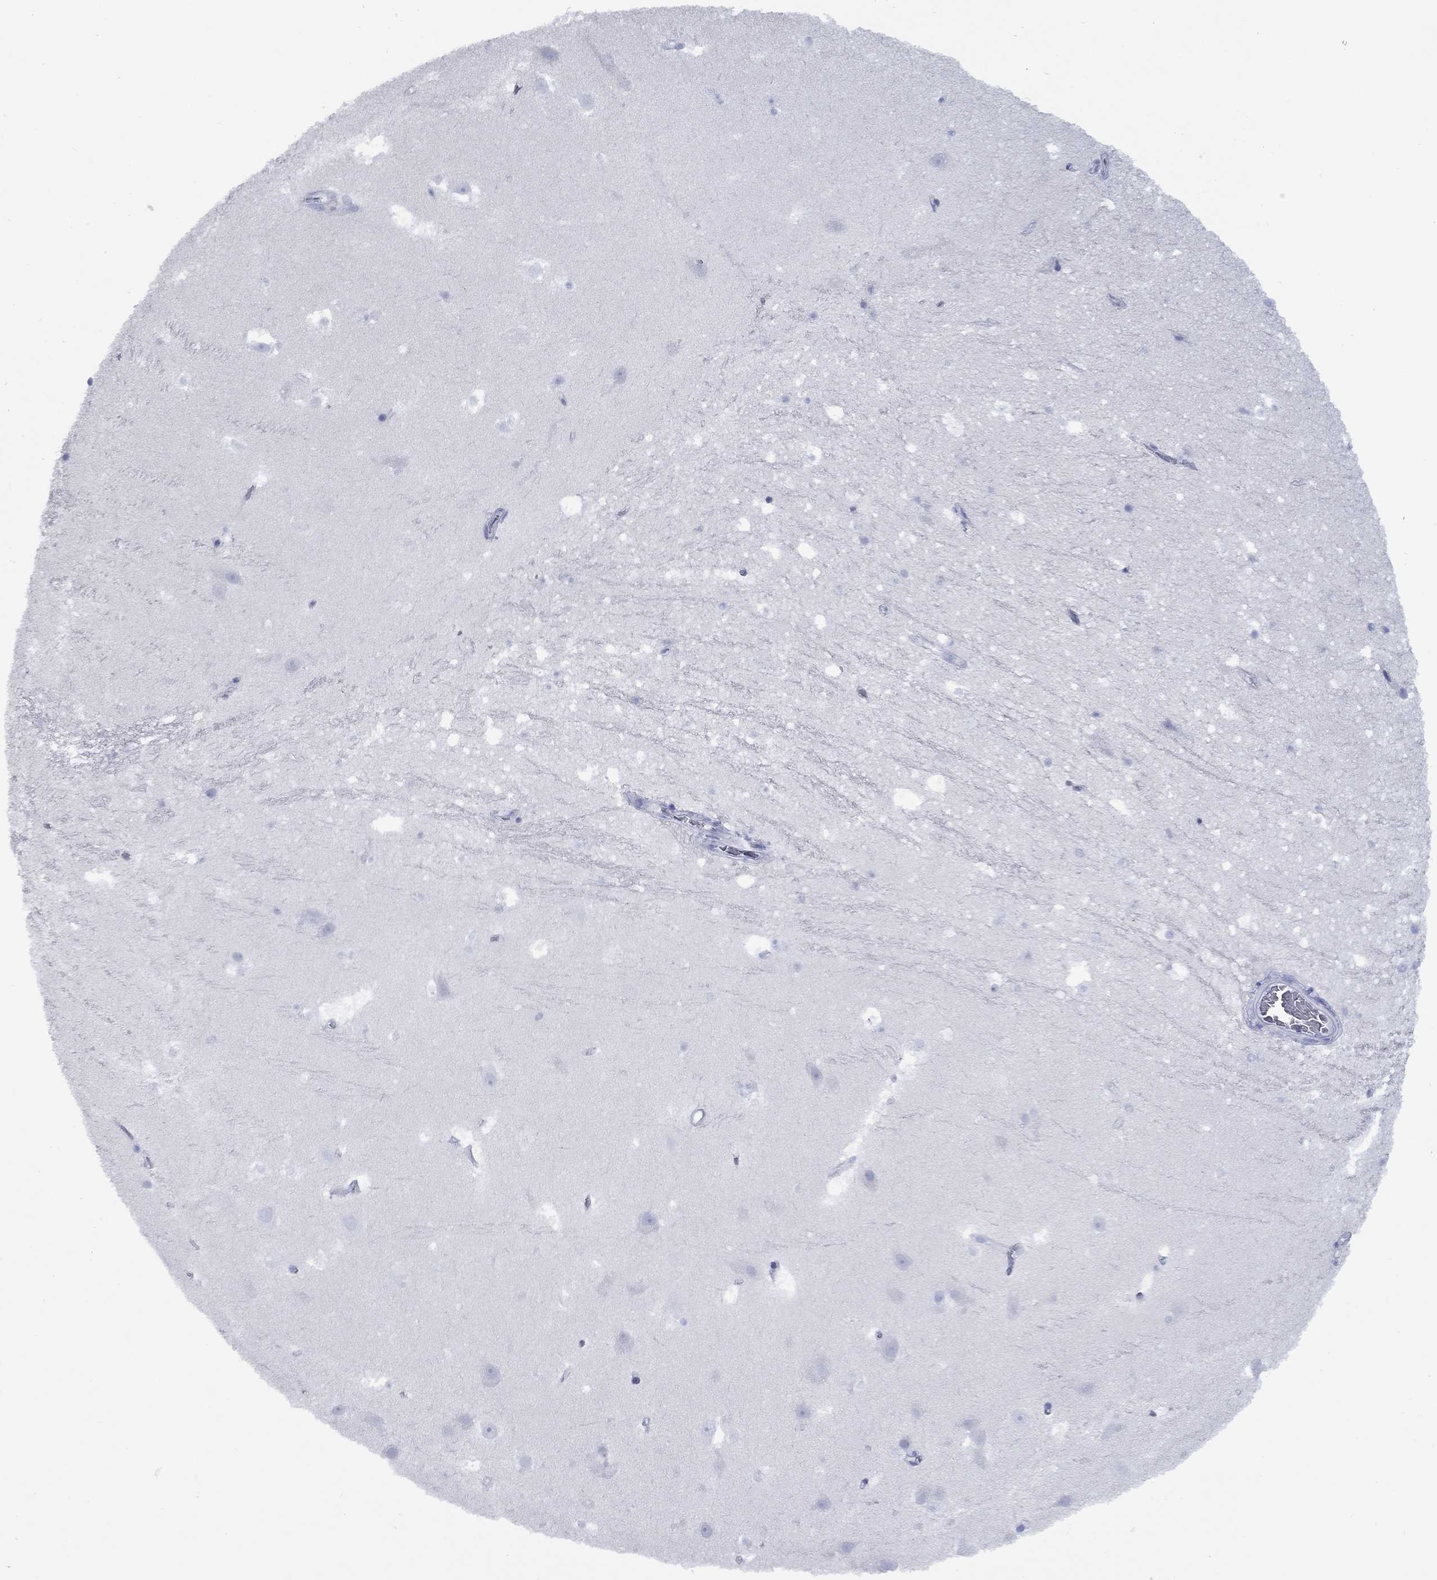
{"staining": {"intensity": "negative", "quantity": "none", "location": "none"}, "tissue": "hippocampus", "cell_type": "Glial cells", "image_type": "normal", "snomed": [{"axis": "morphology", "description": "Normal tissue, NOS"}, {"axis": "topography", "description": "Hippocampus"}], "caption": "High power microscopy photomicrograph of an immunohistochemistry image of unremarkable hippocampus, revealing no significant expression in glial cells.", "gene": "CCNA1", "patient": {"sex": "male", "age": 26}}